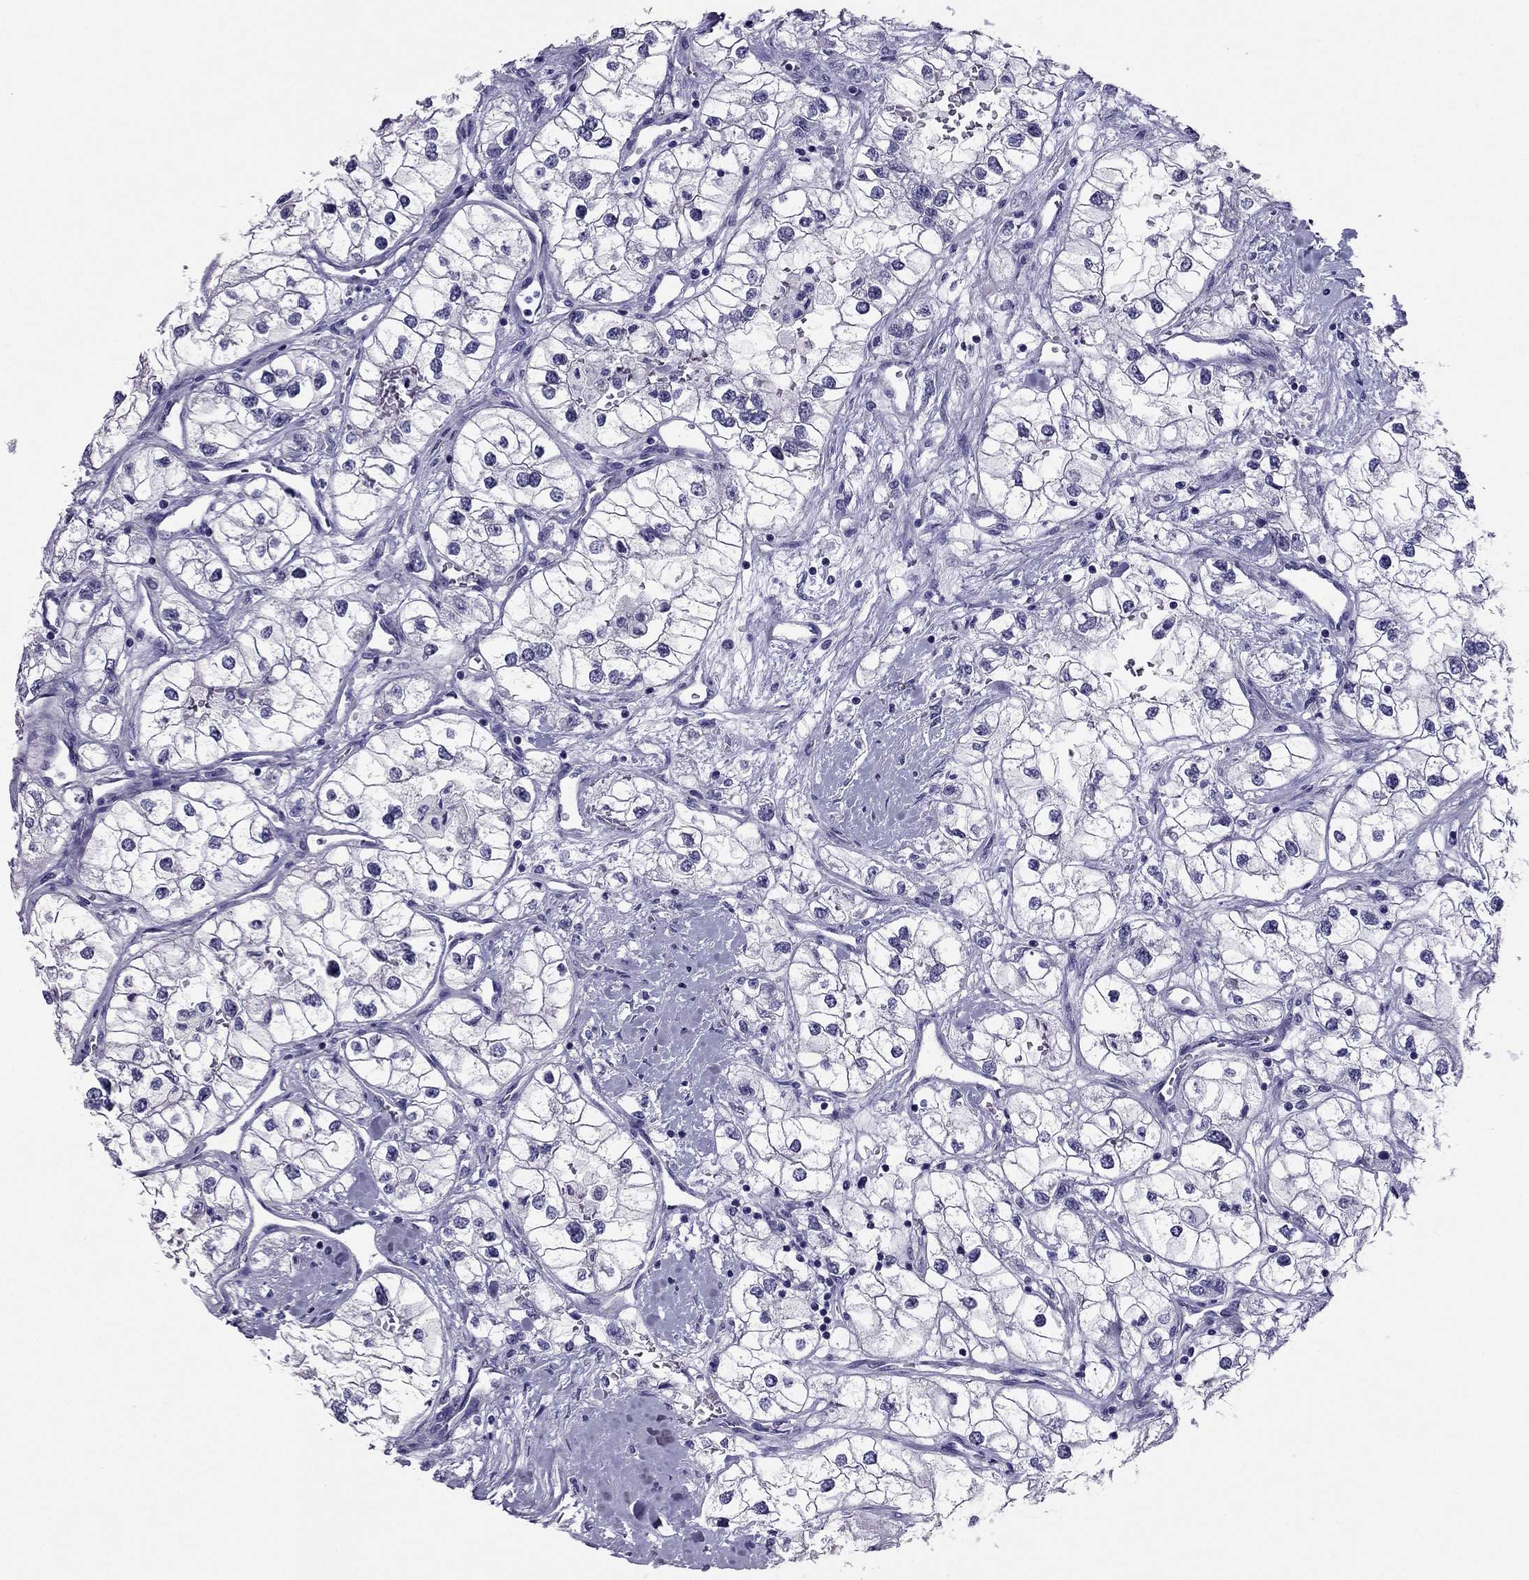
{"staining": {"intensity": "negative", "quantity": "none", "location": "none"}, "tissue": "renal cancer", "cell_type": "Tumor cells", "image_type": "cancer", "snomed": [{"axis": "morphology", "description": "Adenocarcinoma, NOS"}, {"axis": "topography", "description": "Kidney"}], "caption": "High magnification brightfield microscopy of renal cancer (adenocarcinoma) stained with DAB (brown) and counterstained with hematoxylin (blue): tumor cells show no significant expression.", "gene": "PDE6A", "patient": {"sex": "male", "age": 59}}